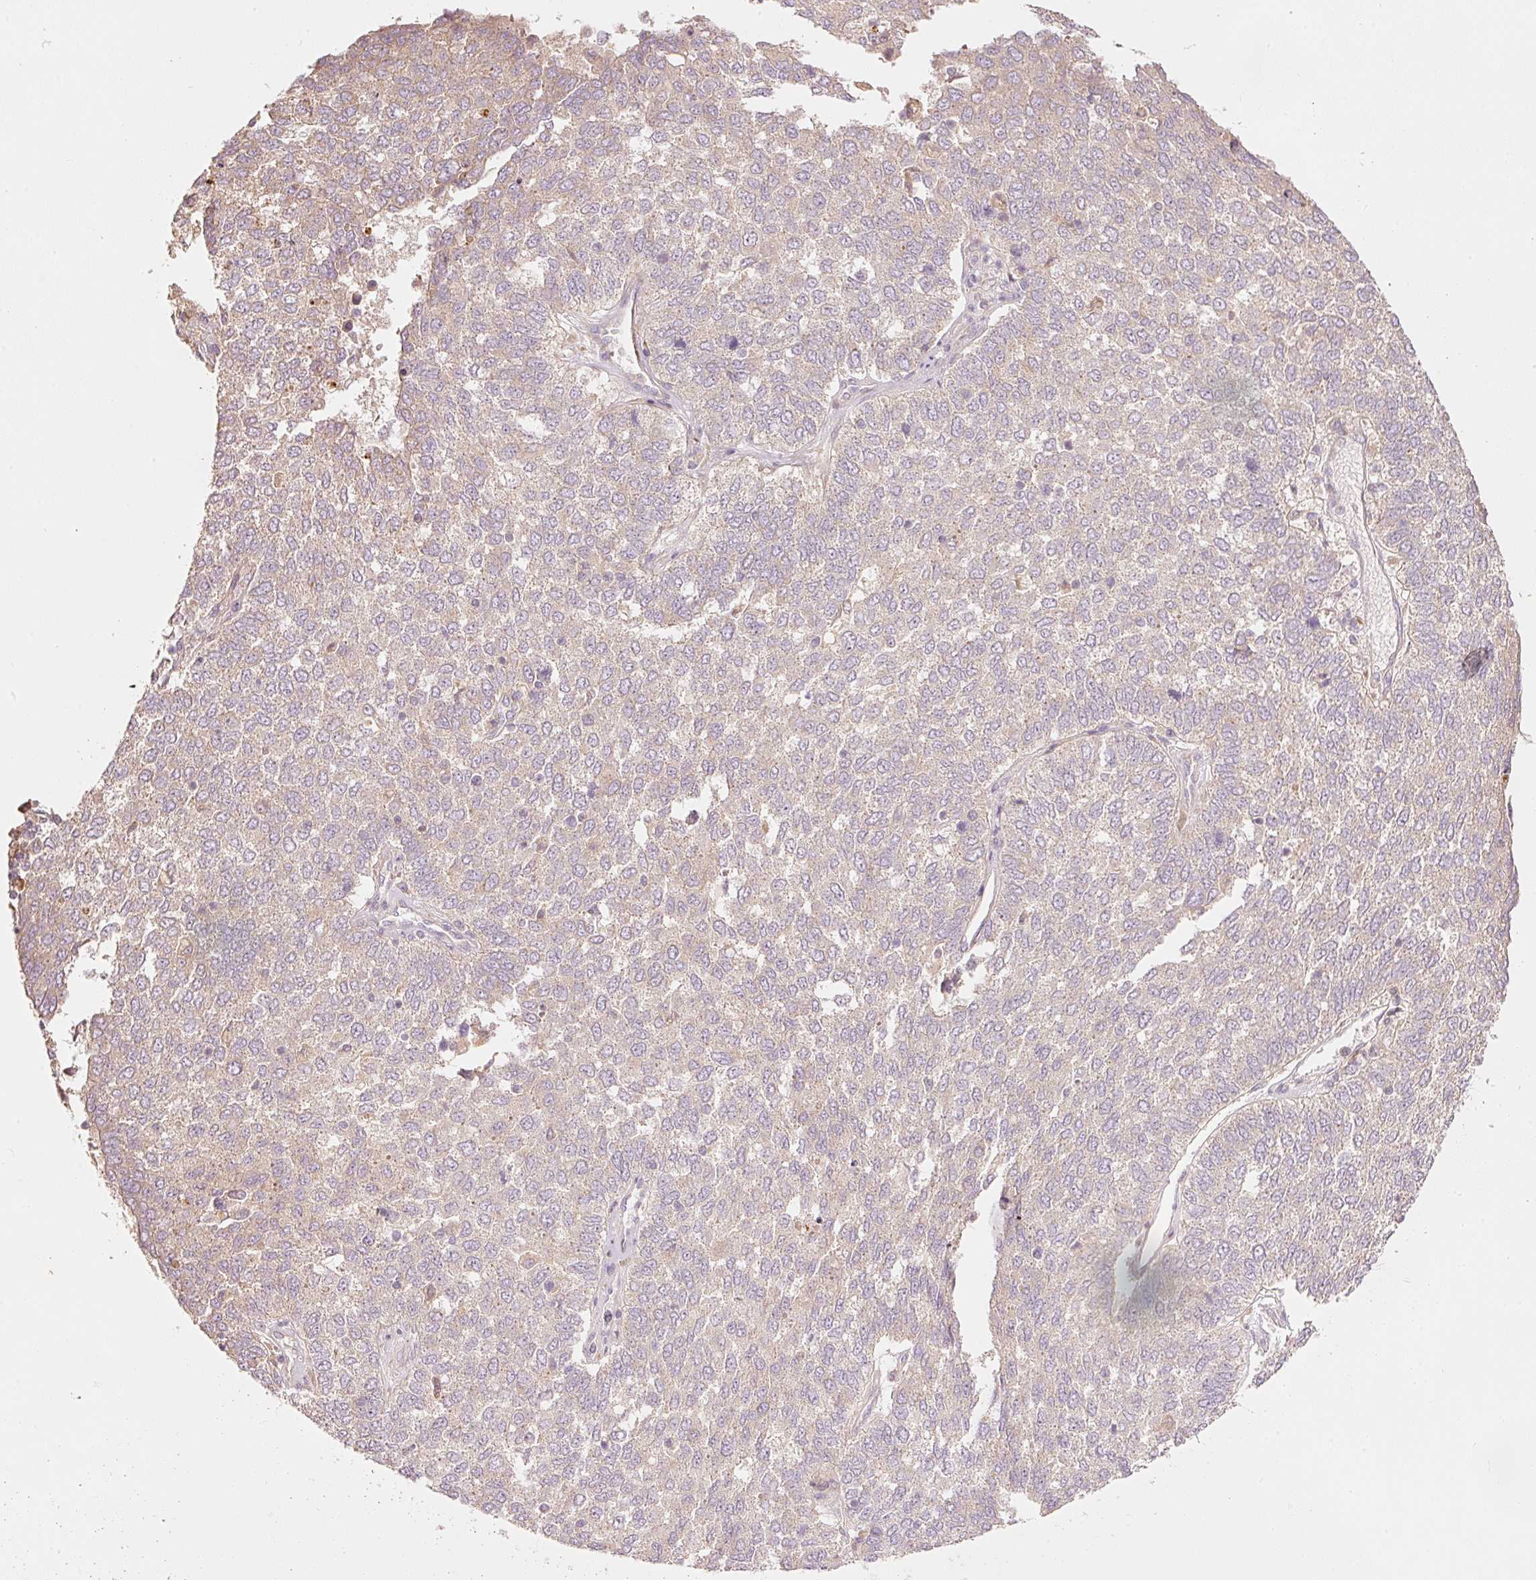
{"staining": {"intensity": "weak", "quantity": "<25%", "location": "cytoplasmic/membranous"}, "tissue": "lung cancer", "cell_type": "Tumor cells", "image_type": "cancer", "snomed": [{"axis": "morphology", "description": "Squamous cell carcinoma, NOS"}, {"axis": "topography", "description": "Lung"}], "caption": "Image shows no protein expression in tumor cells of lung cancer tissue. (DAB immunohistochemistry (IHC) with hematoxylin counter stain).", "gene": "MAP10", "patient": {"sex": "male", "age": 73}}